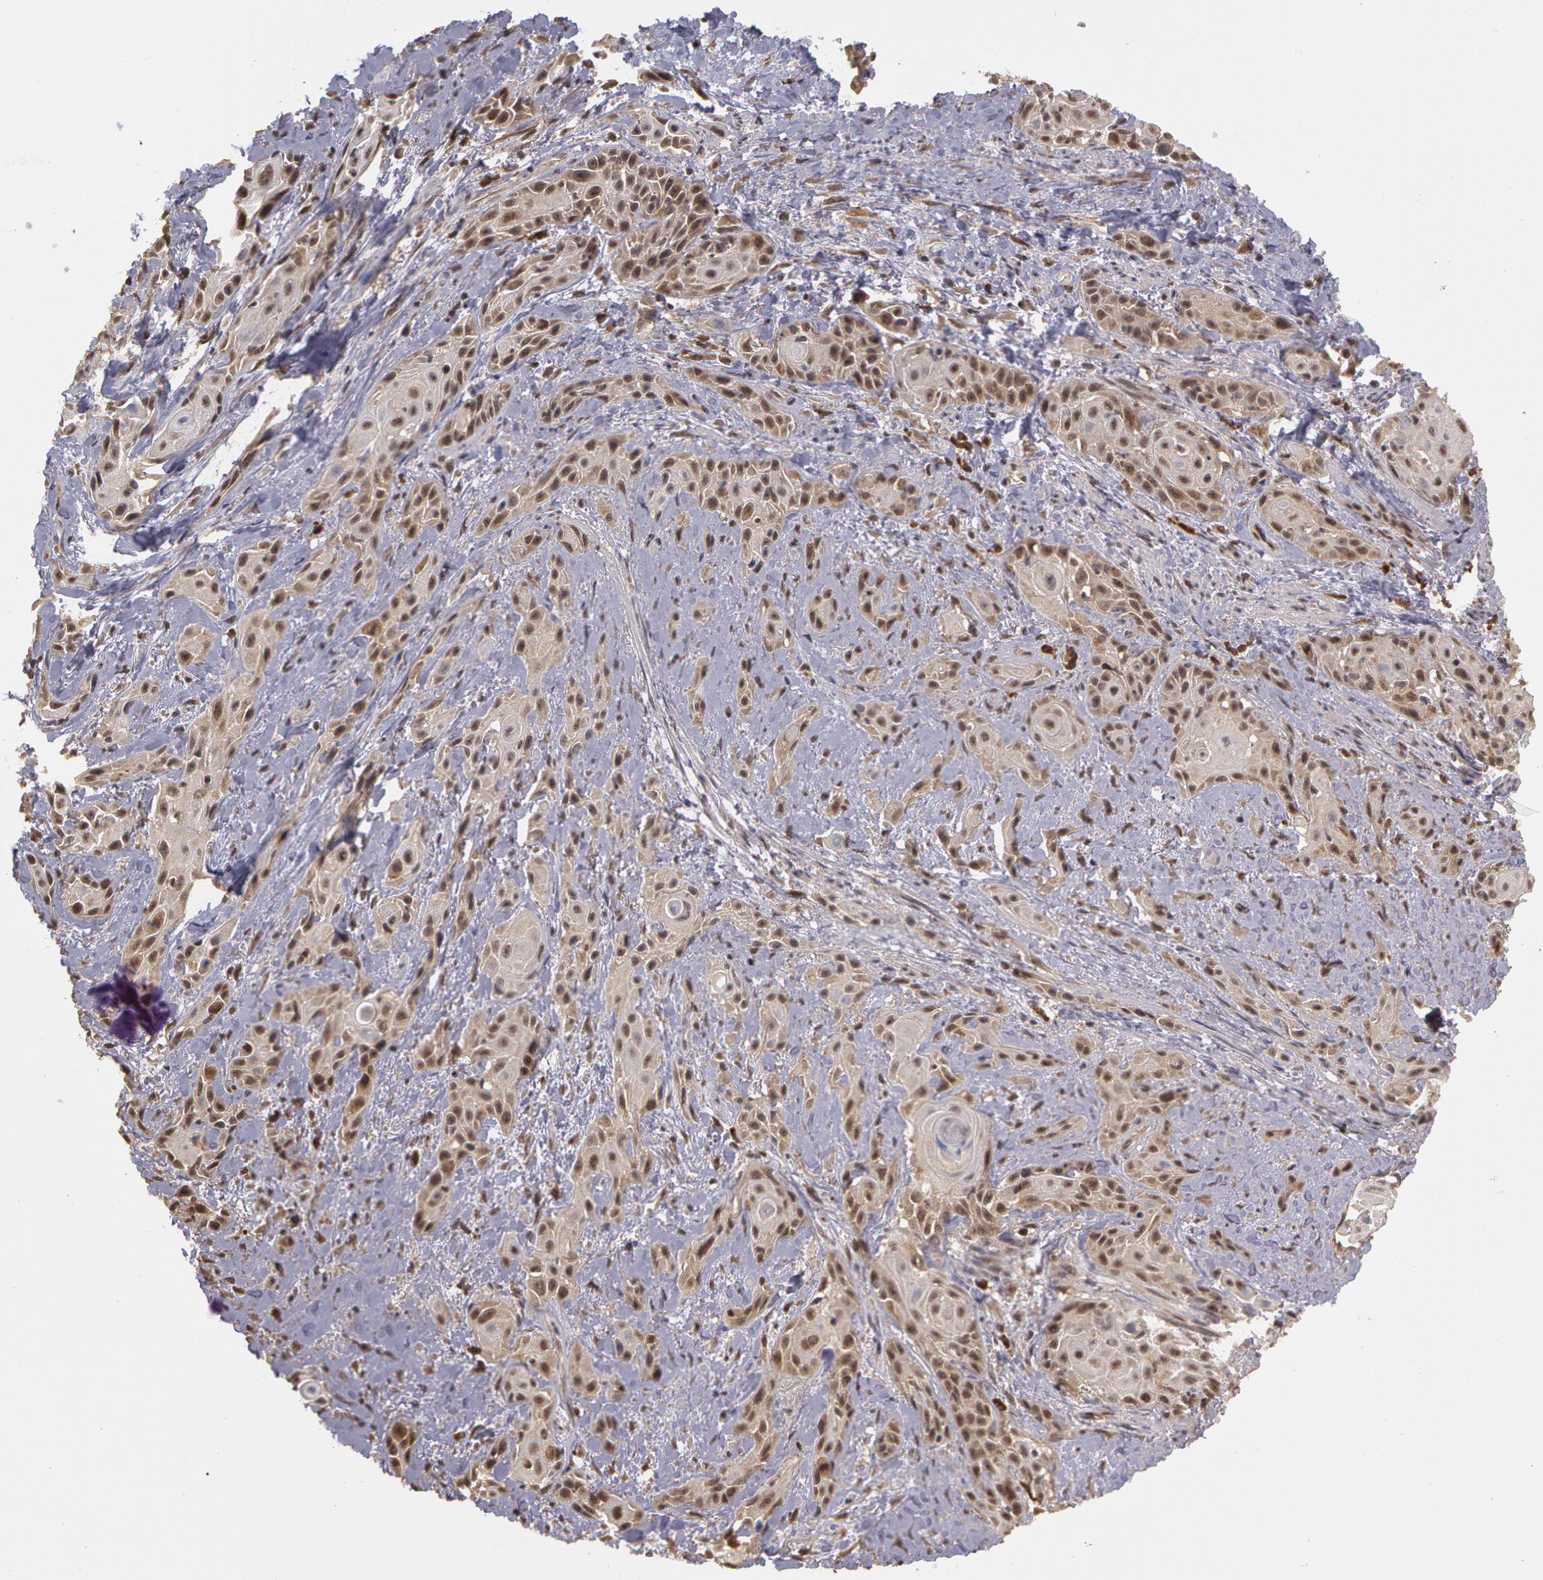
{"staining": {"intensity": "strong", "quantity": ">75%", "location": "cytoplasmic/membranous,nuclear"}, "tissue": "skin cancer", "cell_type": "Tumor cells", "image_type": "cancer", "snomed": [{"axis": "morphology", "description": "Squamous cell carcinoma, NOS"}, {"axis": "topography", "description": "Skin"}, {"axis": "topography", "description": "Anal"}], "caption": "High-power microscopy captured an immunohistochemistry (IHC) image of skin cancer (squamous cell carcinoma), revealing strong cytoplasmic/membranous and nuclear positivity in approximately >75% of tumor cells.", "gene": "GLIS1", "patient": {"sex": "male", "age": 64}}